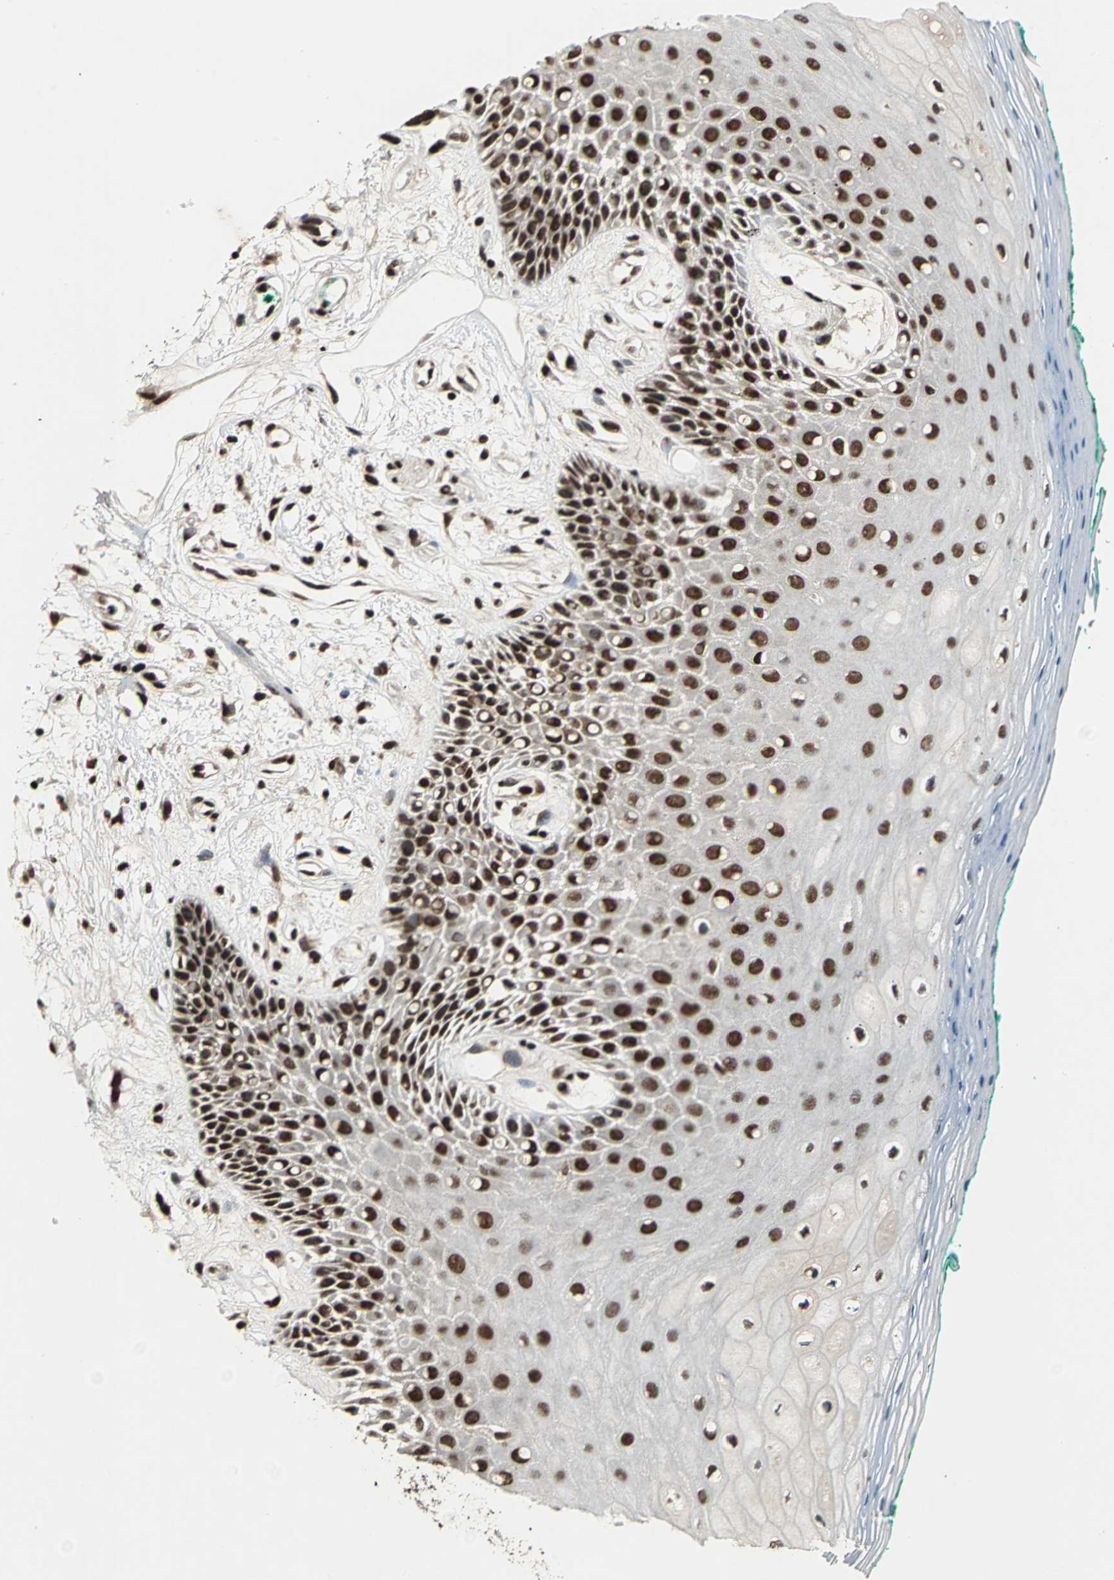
{"staining": {"intensity": "strong", "quantity": ">75%", "location": "nuclear"}, "tissue": "oral mucosa", "cell_type": "Squamous epithelial cells", "image_type": "normal", "snomed": [{"axis": "morphology", "description": "Normal tissue, NOS"}, {"axis": "morphology", "description": "Squamous cell carcinoma, NOS"}, {"axis": "topography", "description": "Skeletal muscle"}, {"axis": "topography", "description": "Oral tissue"}, {"axis": "topography", "description": "Head-Neck"}], "caption": "A brown stain highlights strong nuclear expression of a protein in squamous epithelial cells of unremarkable oral mucosa.", "gene": "MTA2", "patient": {"sex": "female", "age": 84}}